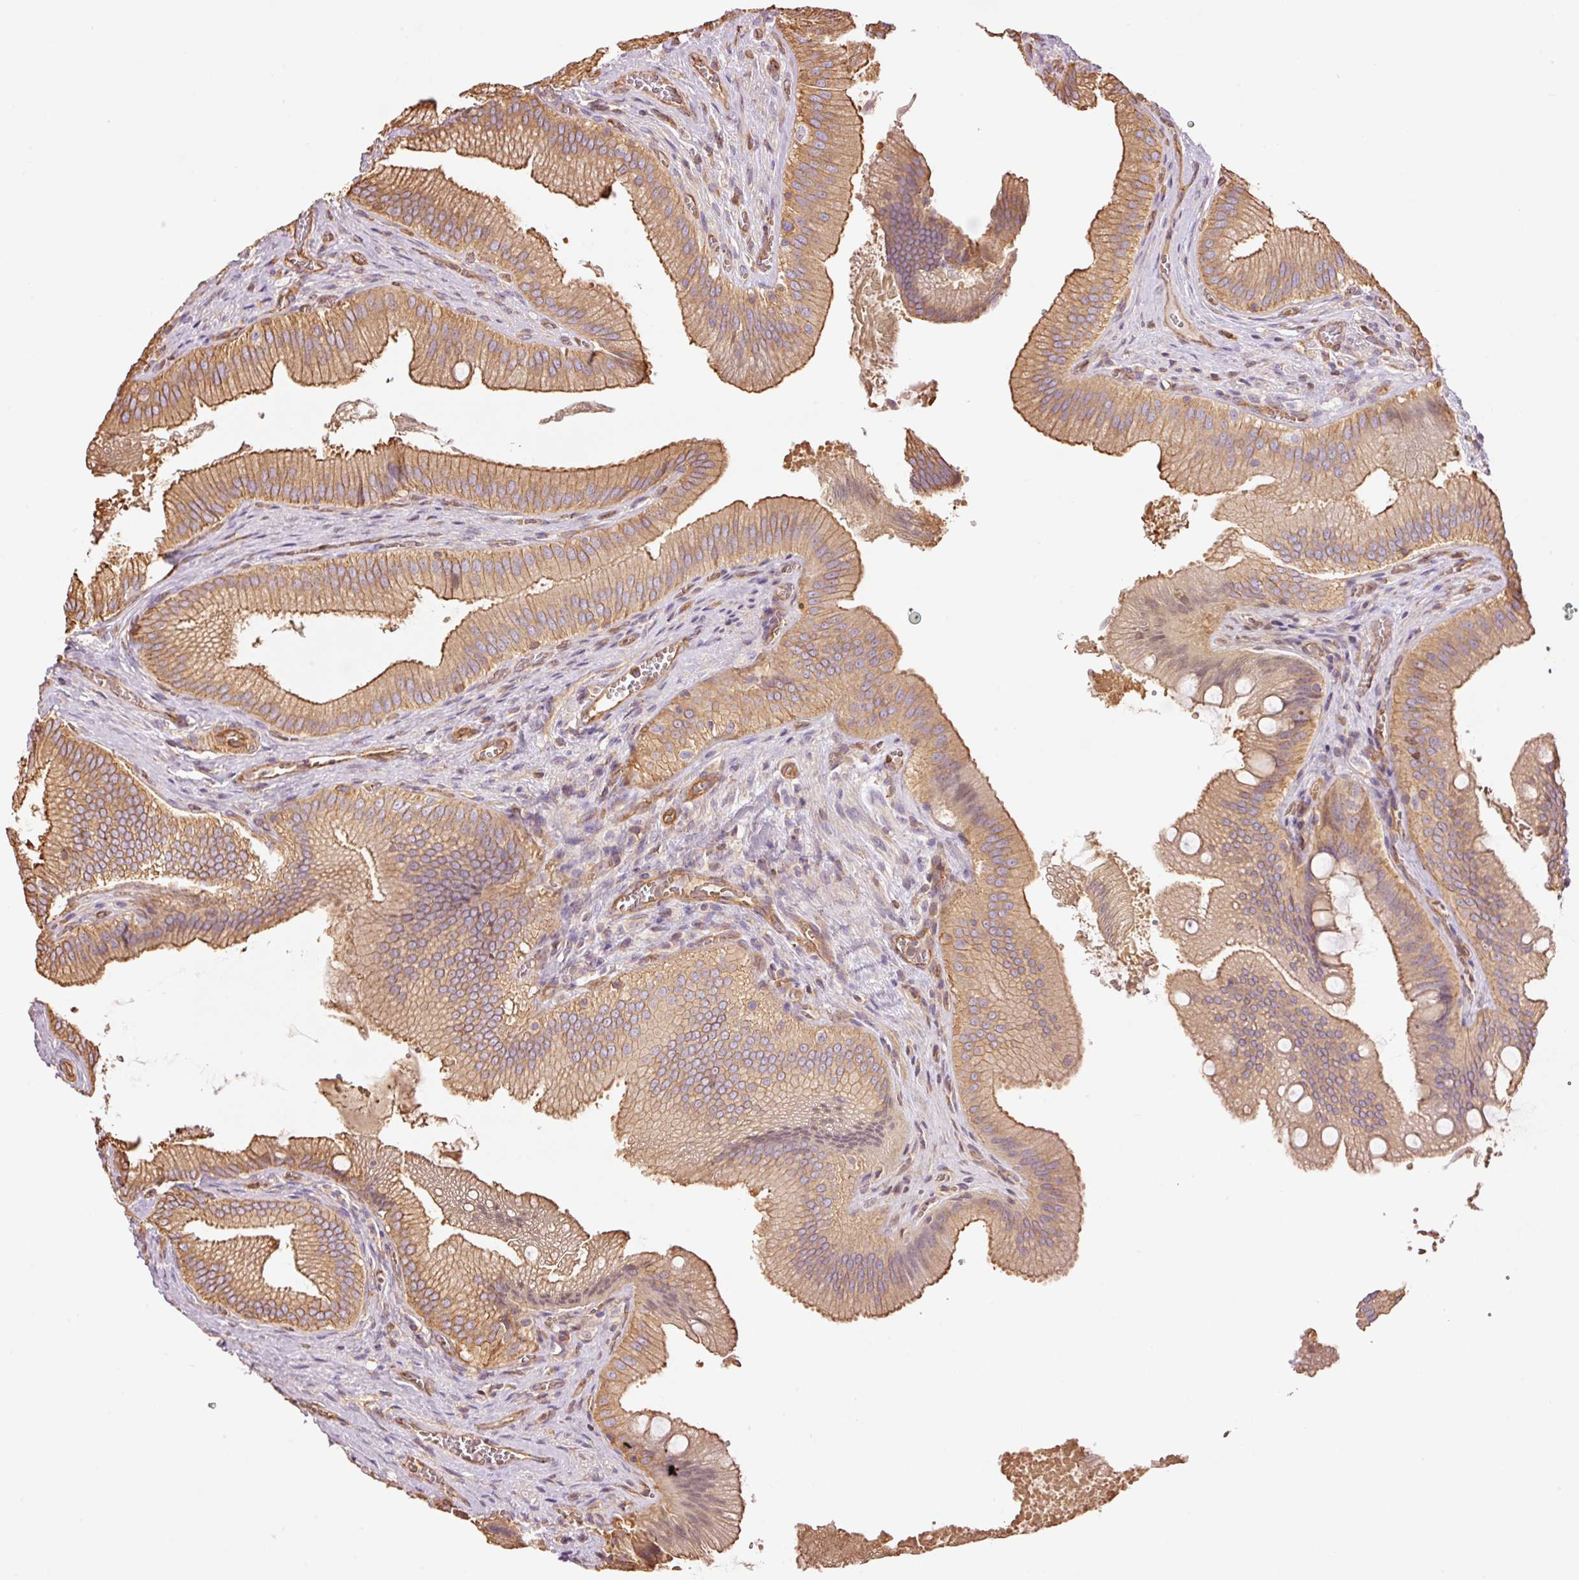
{"staining": {"intensity": "moderate", "quantity": ">75%", "location": "cytoplasmic/membranous"}, "tissue": "gallbladder", "cell_type": "Glandular cells", "image_type": "normal", "snomed": [{"axis": "morphology", "description": "Normal tissue, NOS"}, {"axis": "topography", "description": "Gallbladder"}], "caption": "A brown stain shows moderate cytoplasmic/membranous expression of a protein in glandular cells of benign human gallbladder.", "gene": "PPP1R1B", "patient": {"sex": "male", "age": 17}}